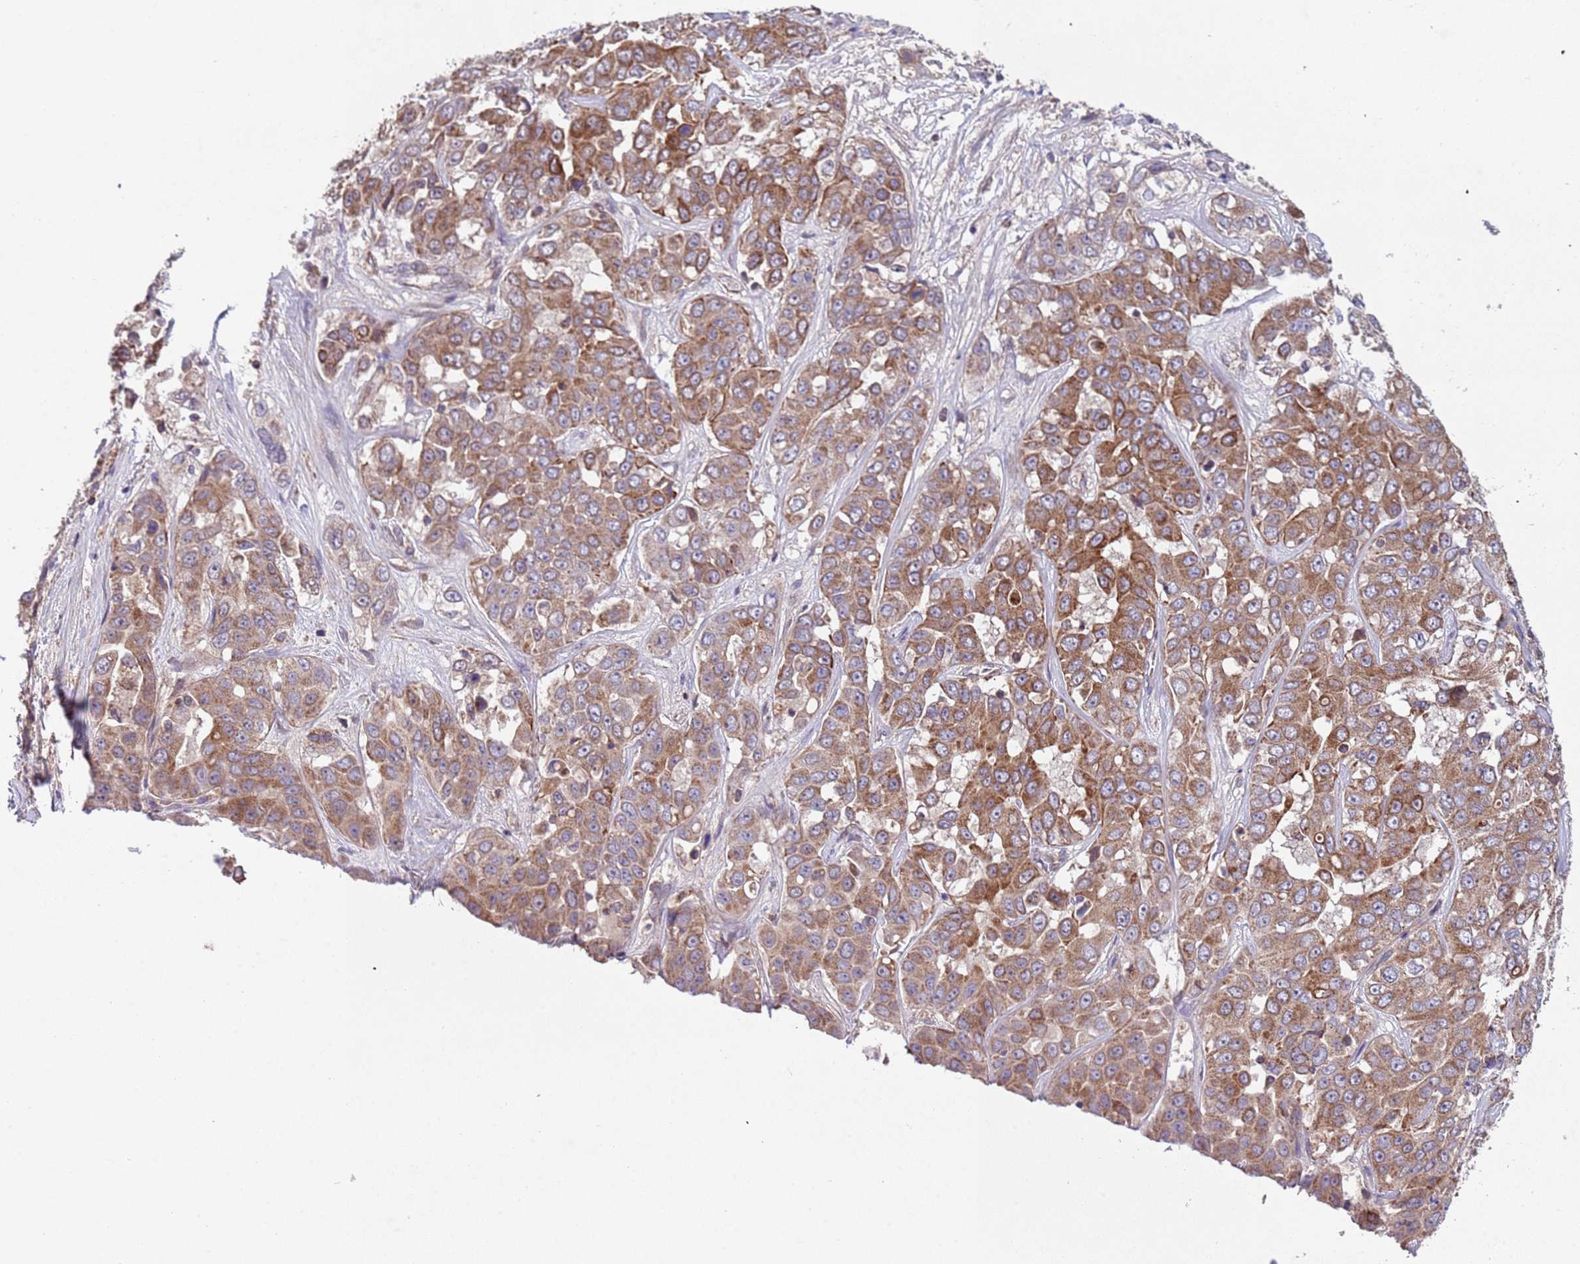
{"staining": {"intensity": "moderate", "quantity": ">75%", "location": "cytoplasmic/membranous"}, "tissue": "liver cancer", "cell_type": "Tumor cells", "image_type": "cancer", "snomed": [{"axis": "morphology", "description": "Cholangiocarcinoma"}, {"axis": "topography", "description": "Liver"}], "caption": "The photomicrograph displays immunohistochemical staining of liver cholangiocarcinoma. There is moderate cytoplasmic/membranous staining is present in approximately >75% of tumor cells. (Stains: DAB in brown, nuclei in blue, Microscopy: brightfield microscopy at high magnification).", "gene": "ACAD8", "patient": {"sex": "female", "age": 52}}